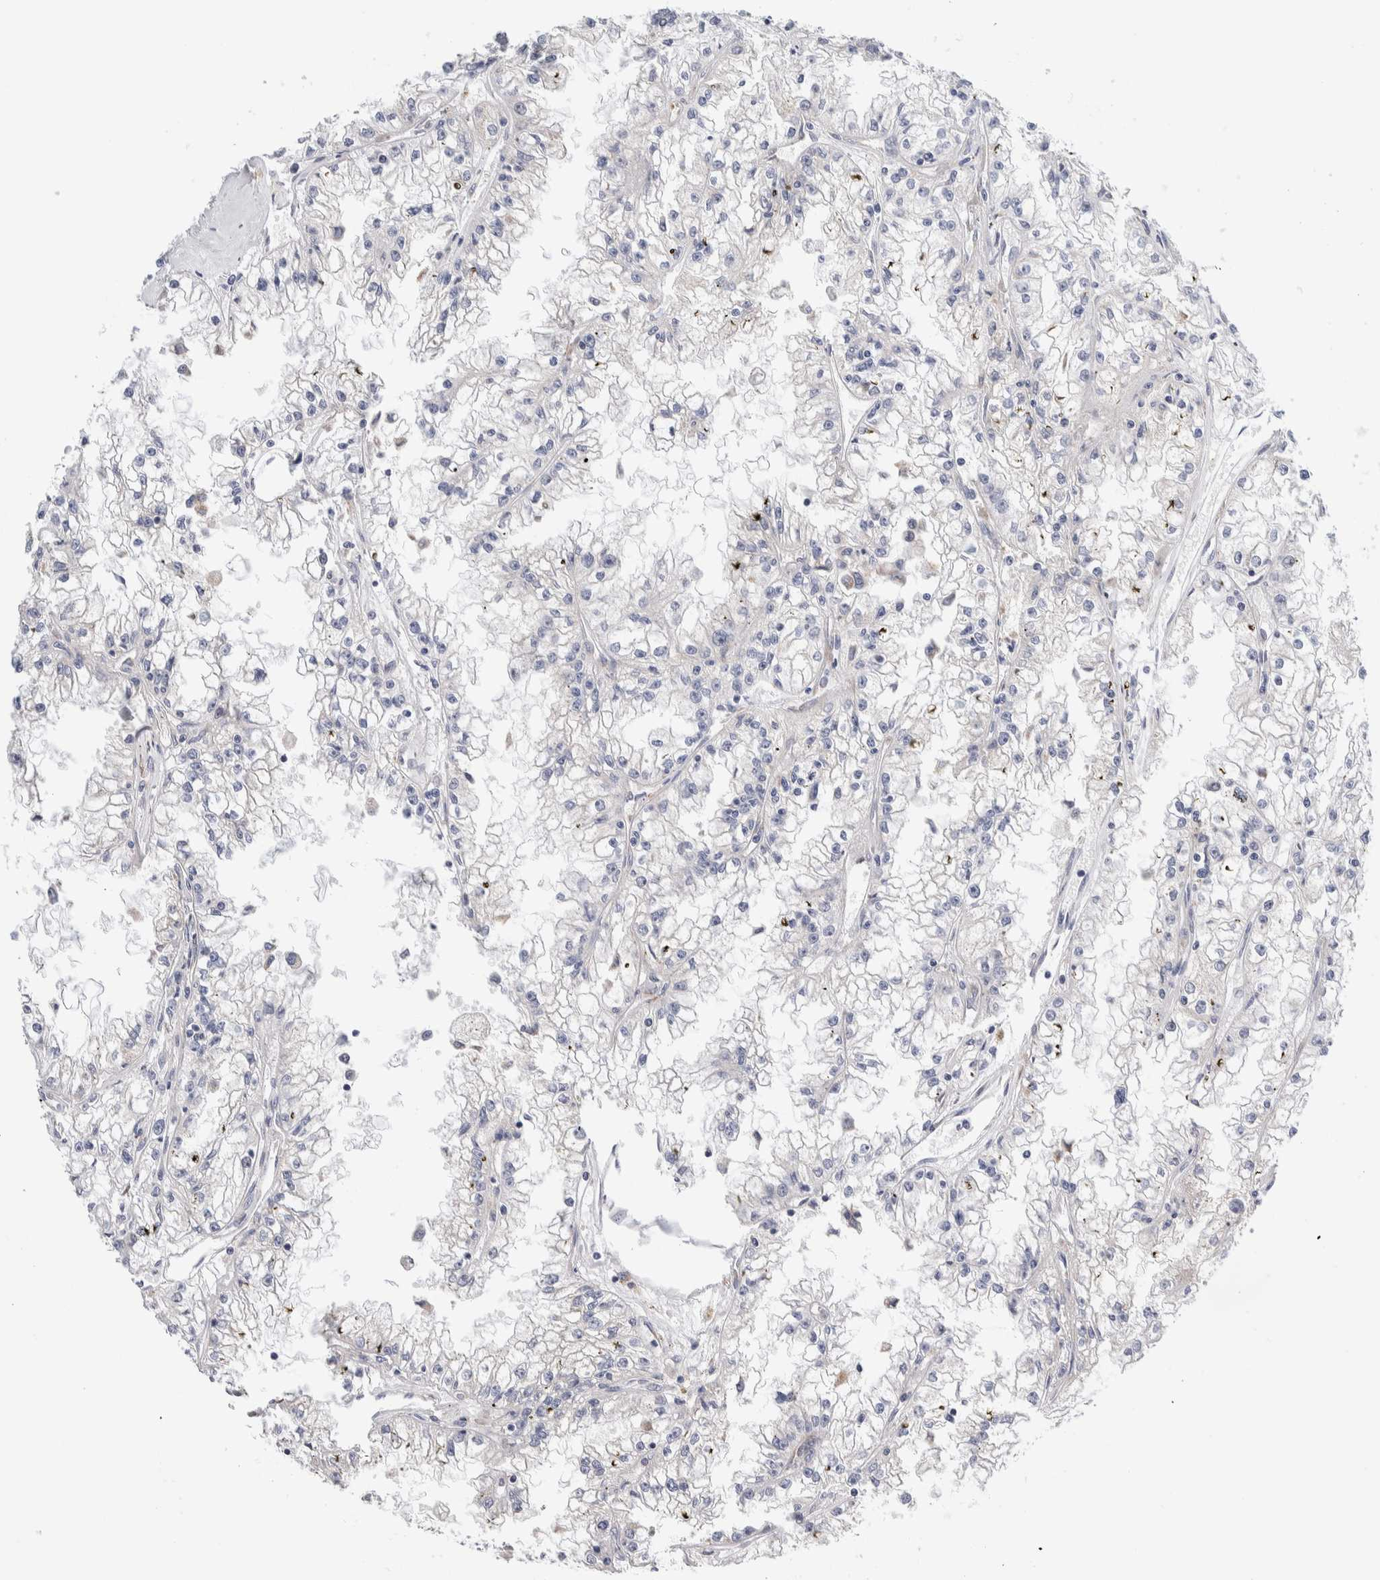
{"staining": {"intensity": "negative", "quantity": "none", "location": "none"}, "tissue": "renal cancer", "cell_type": "Tumor cells", "image_type": "cancer", "snomed": [{"axis": "morphology", "description": "Adenocarcinoma, NOS"}, {"axis": "topography", "description": "Kidney"}], "caption": "Immunohistochemistry (IHC) of renal adenocarcinoma demonstrates no positivity in tumor cells.", "gene": "RACK1", "patient": {"sex": "male", "age": 56}}